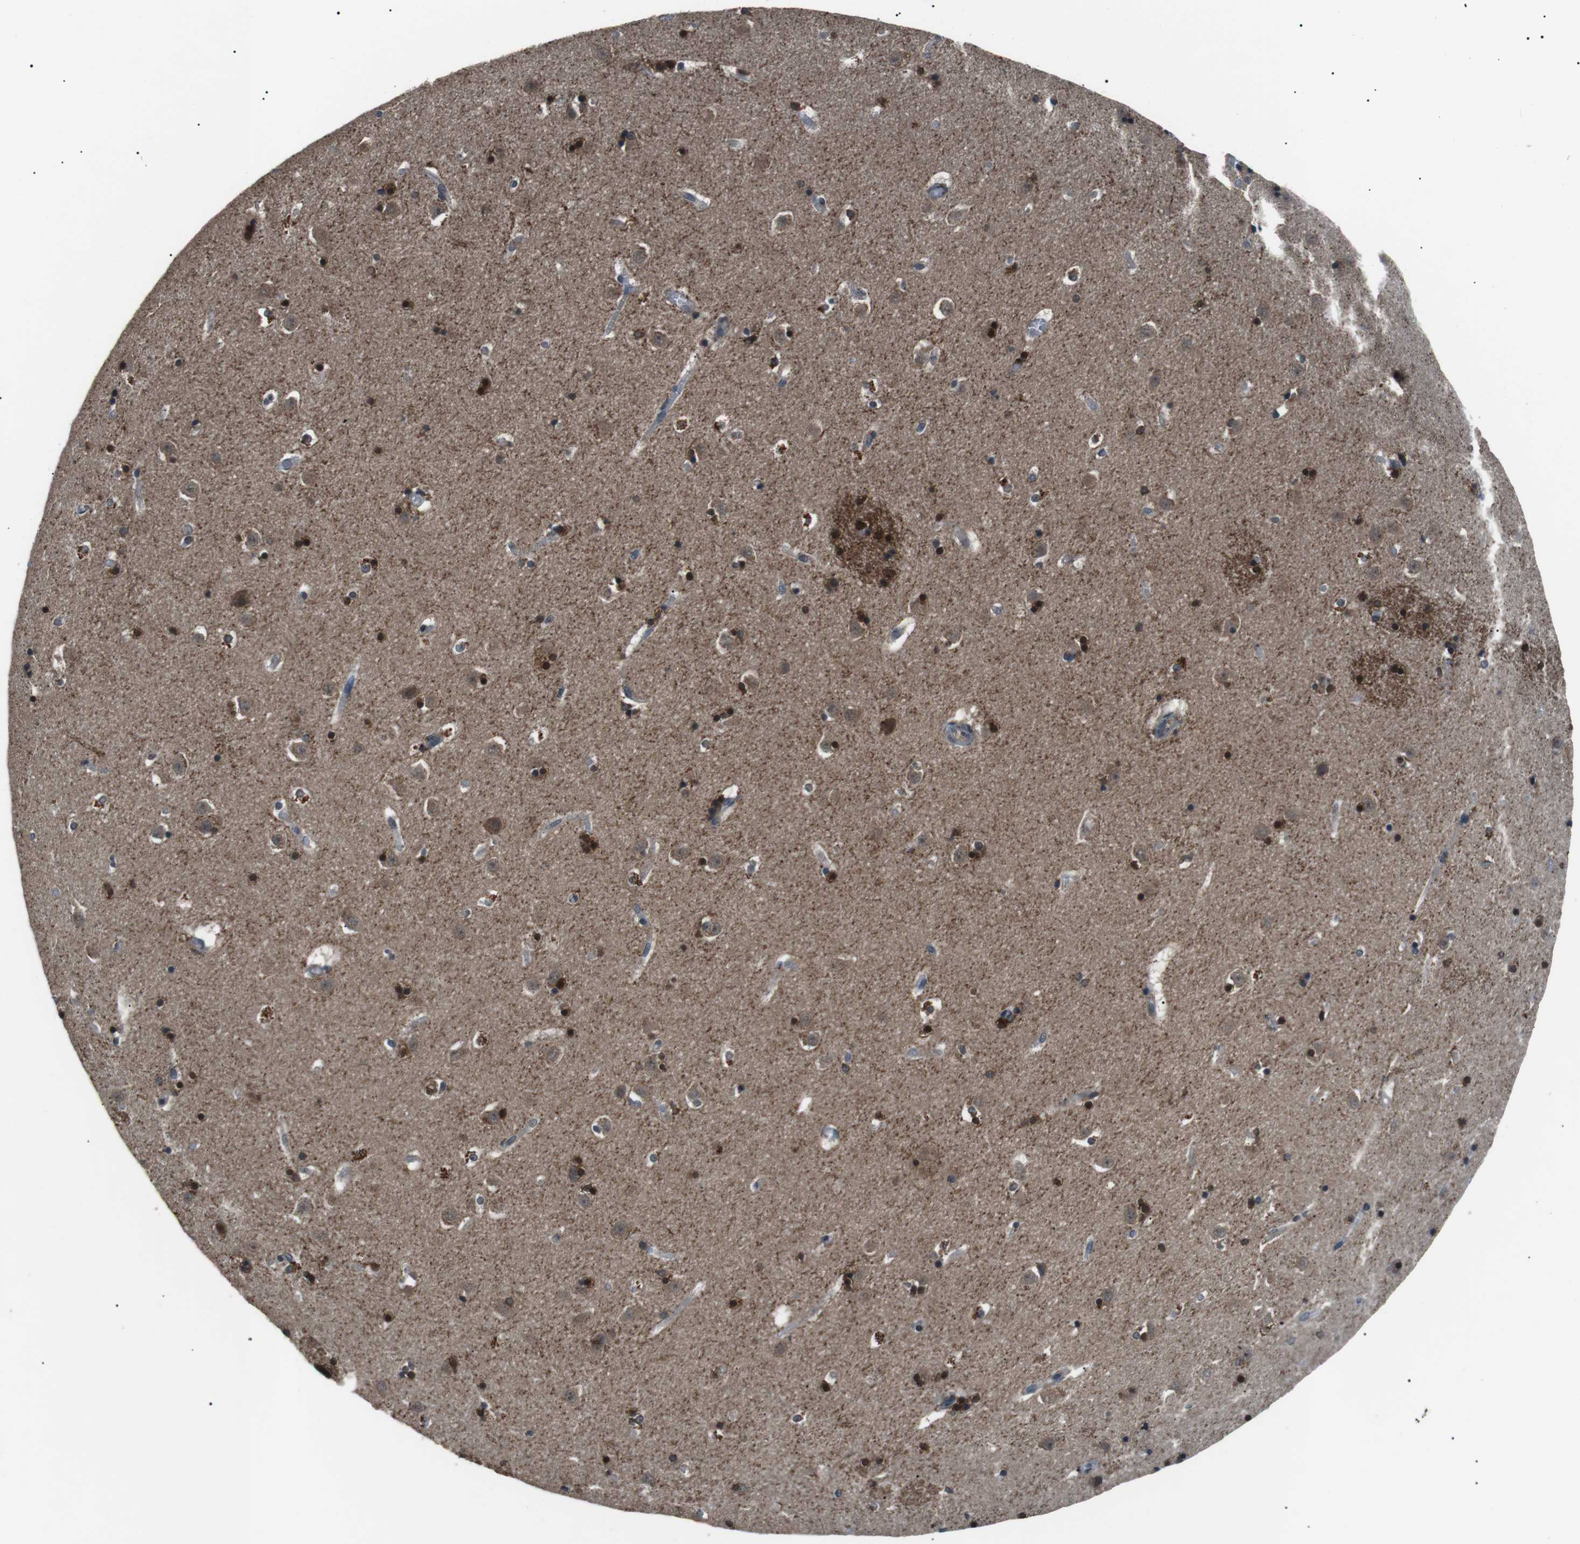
{"staining": {"intensity": "strong", "quantity": ">75%", "location": "cytoplasmic/membranous,nuclear"}, "tissue": "caudate", "cell_type": "Glial cells", "image_type": "normal", "snomed": [{"axis": "morphology", "description": "Normal tissue, NOS"}, {"axis": "topography", "description": "Lateral ventricle wall"}], "caption": "The immunohistochemical stain shows strong cytoplasmic/membranous,nuclear positivity in glial cells of benign caudate.", "gene": "NEK7", "patient": {"sex": "male", "age": 45}}